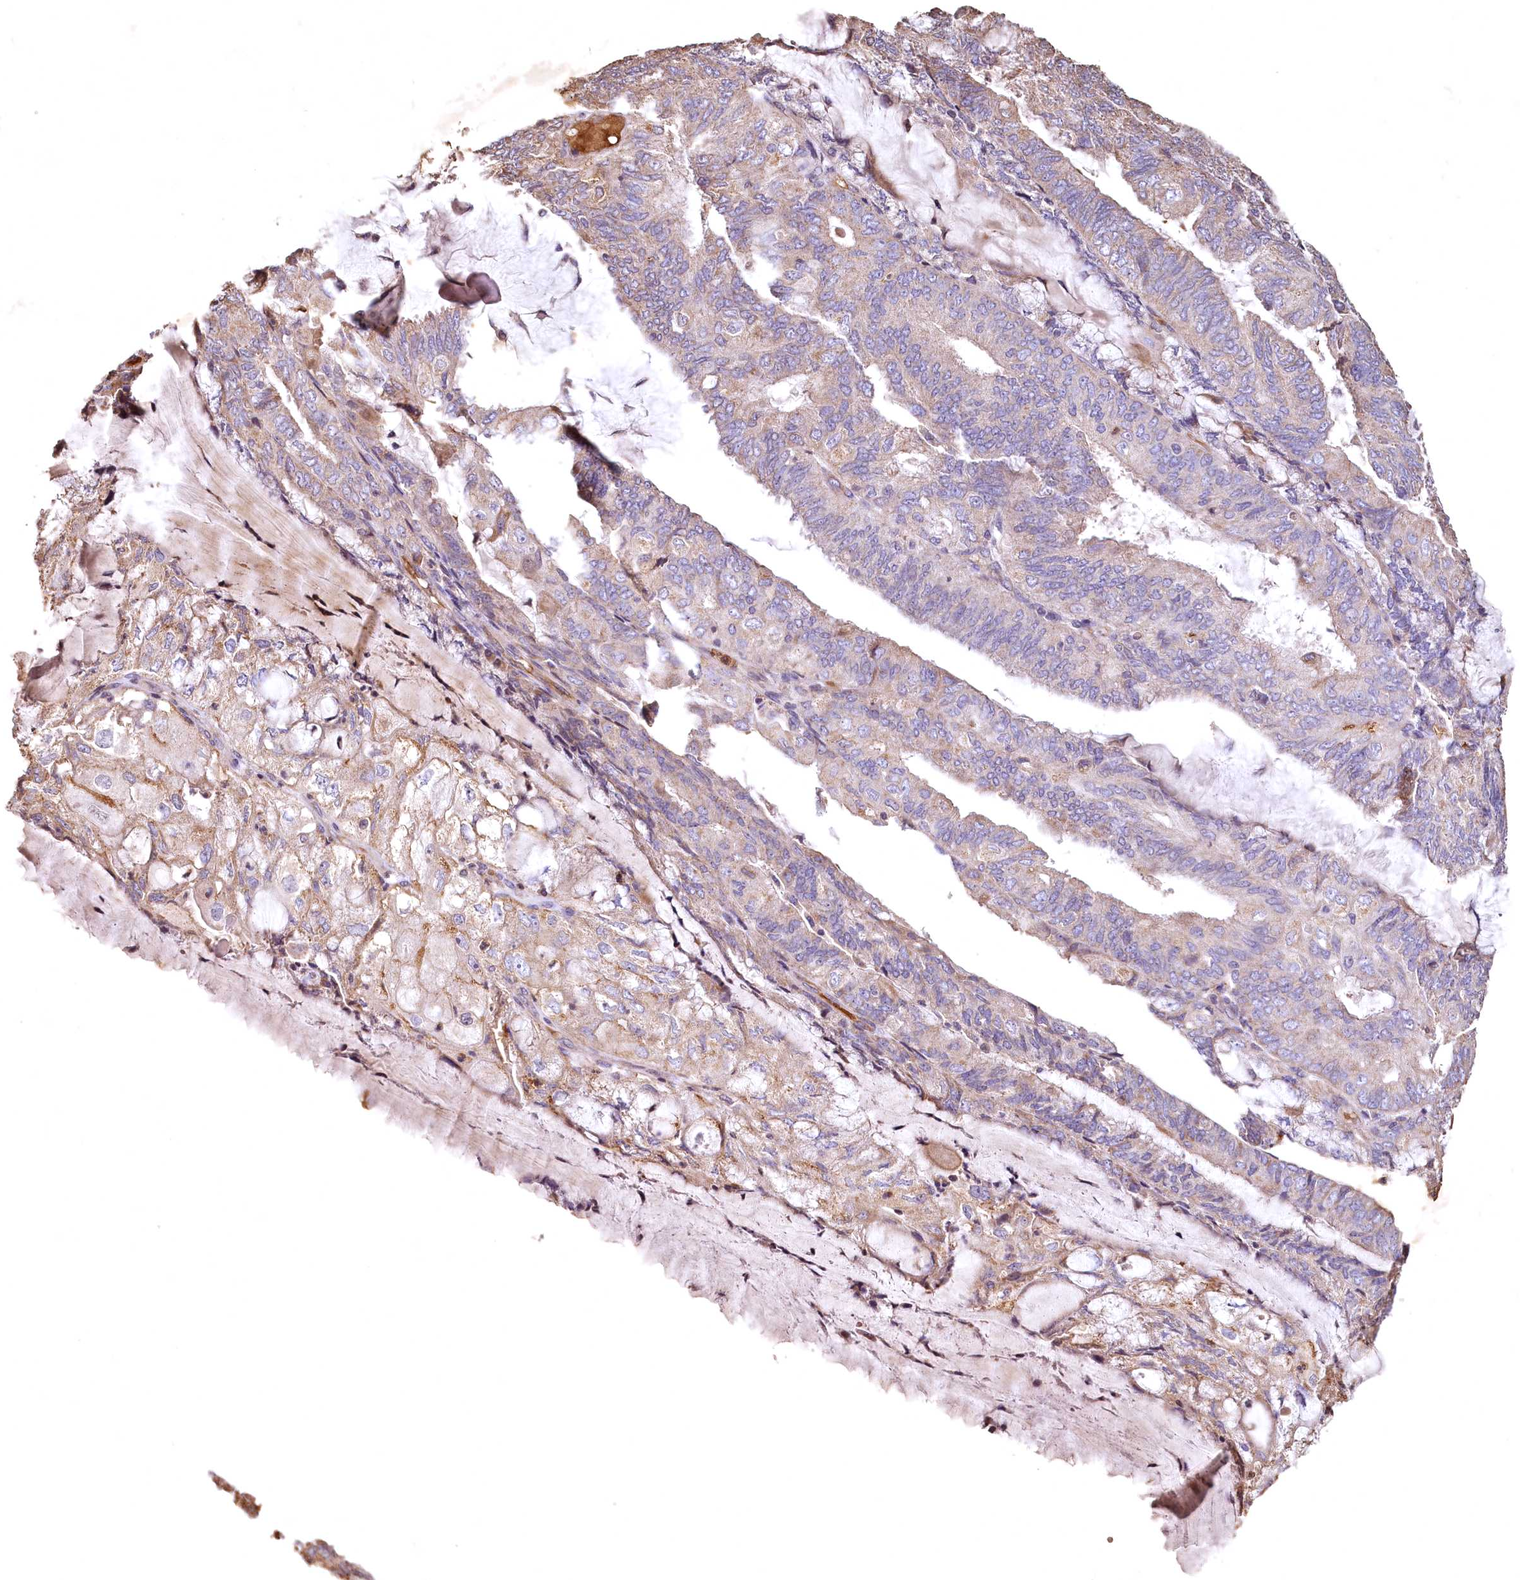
{"staining": {"intensity": "weak", "quantity": ">75%", "location": "cytoplasmic/membranous"}, "tissue": "endometrial cancer", "cell_type": "Tumor cells", "image_type": "cancer", "snomed": [{"axis": "morphology", "description": "Adenocarcinoma, NOS"}, {"axis": "topography", "description": "Endometrium"}], "caption": "Adenocarcinoma (endometrial) tissue reveals weak cytoplasmic/membranous staining in about >75% of tumor cells, visualized by immunohistochemistry. (IHC, brightfield microscopy, high magnification).", "gene": "SPTA1", "patient": {"sex": "female", "age": 81}}